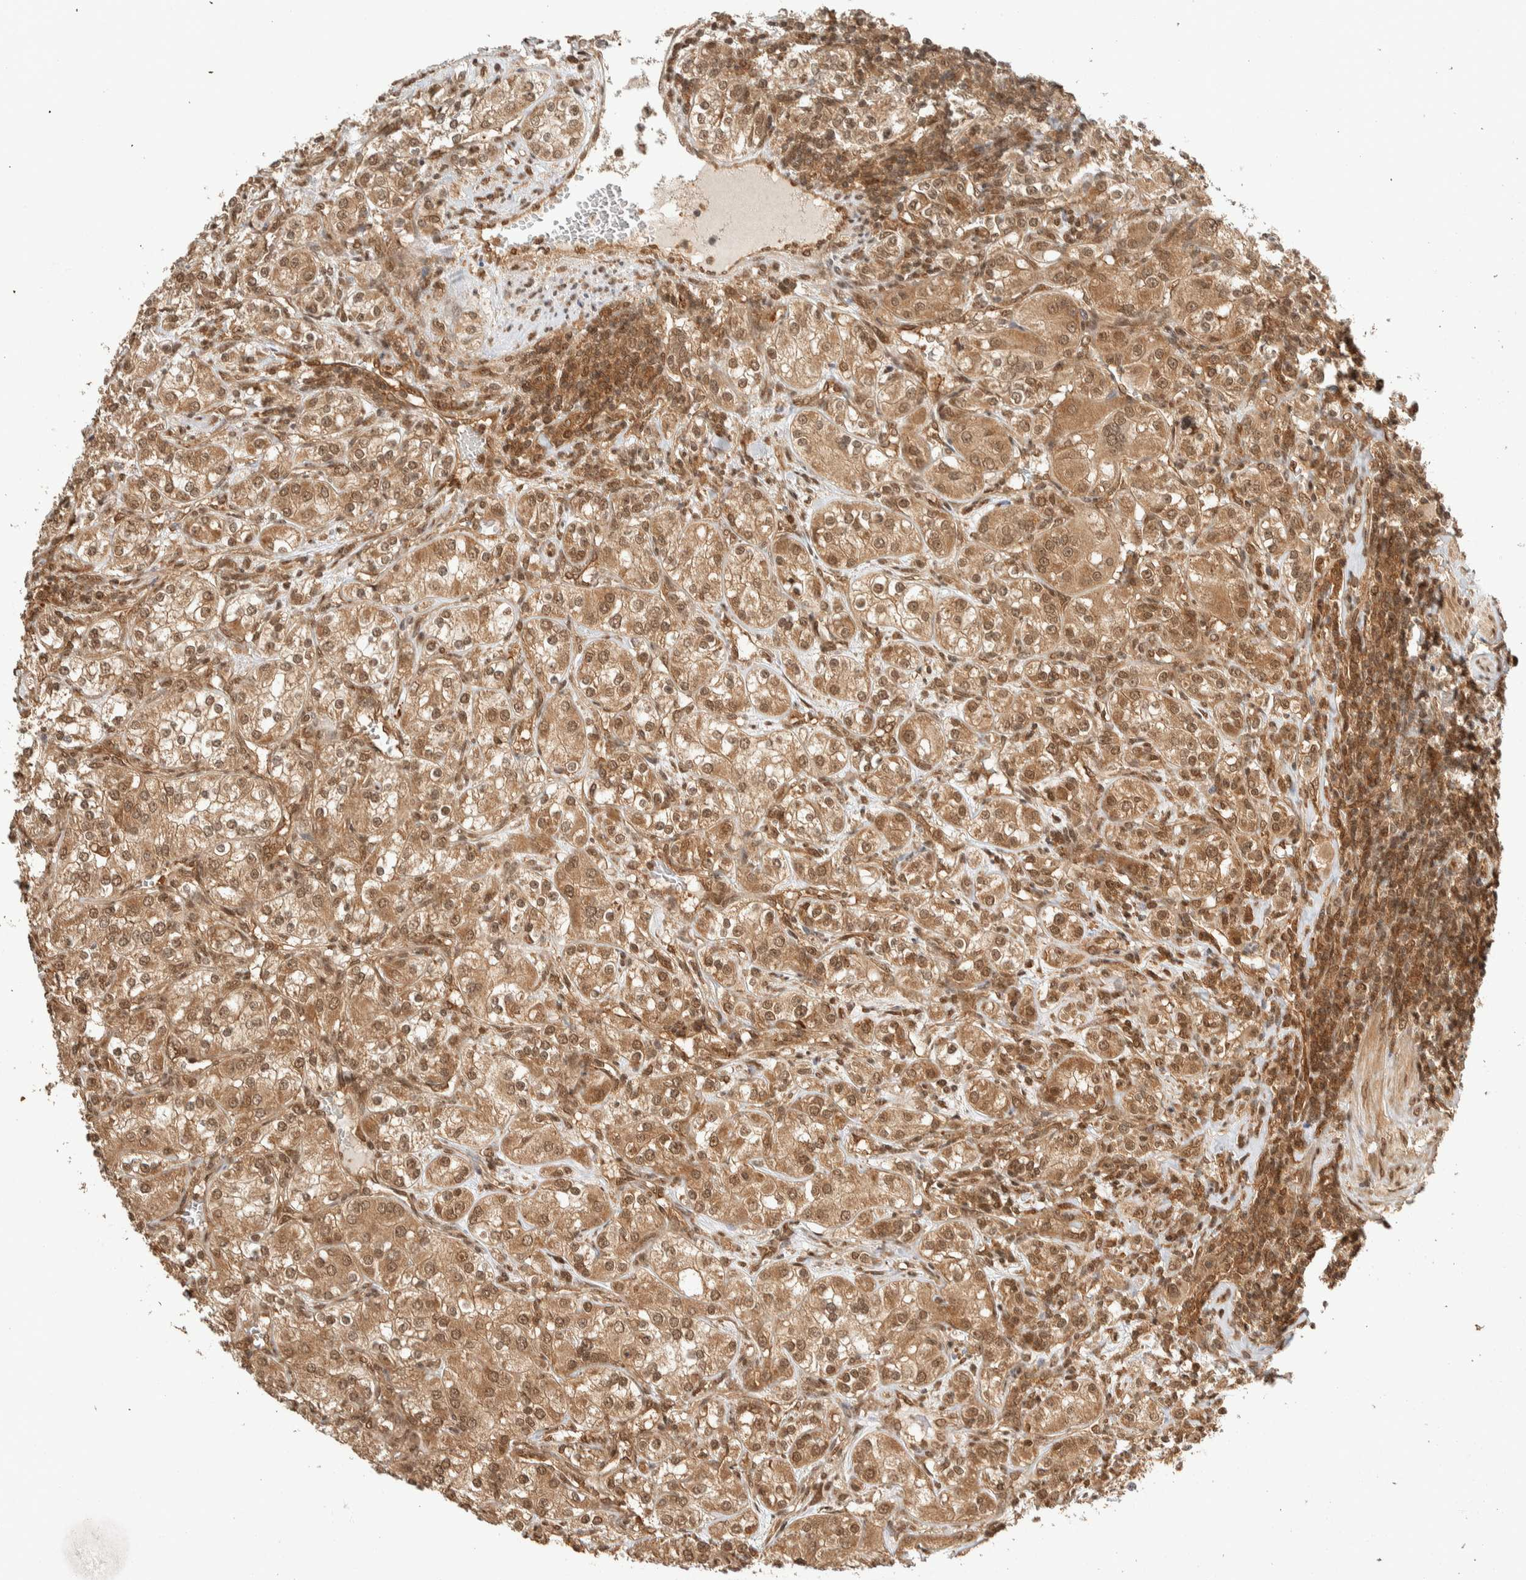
{"staining": {"intensity": "moderate", "quantity": ">75%", "location": "cytoplasmic/membranous,nuclear"}, "tissue": "renal cancer", "cell_type": "Tumor cells", "image_type": "cancer", "snomed": [{"axis": "morphology", "description": "Adenocarcinoma, NOS"}, {"axis": "topography", "description": "Kidney"}], "caption": "Human renal adenocarcinoma stained for a protein (brown) displays moderate cytoplasmic/membranous and nuclear positive positivity in about >75% of tumor cells.", "gene": "ZBTB2", "patient": {"sex": "male", "age": 77}}